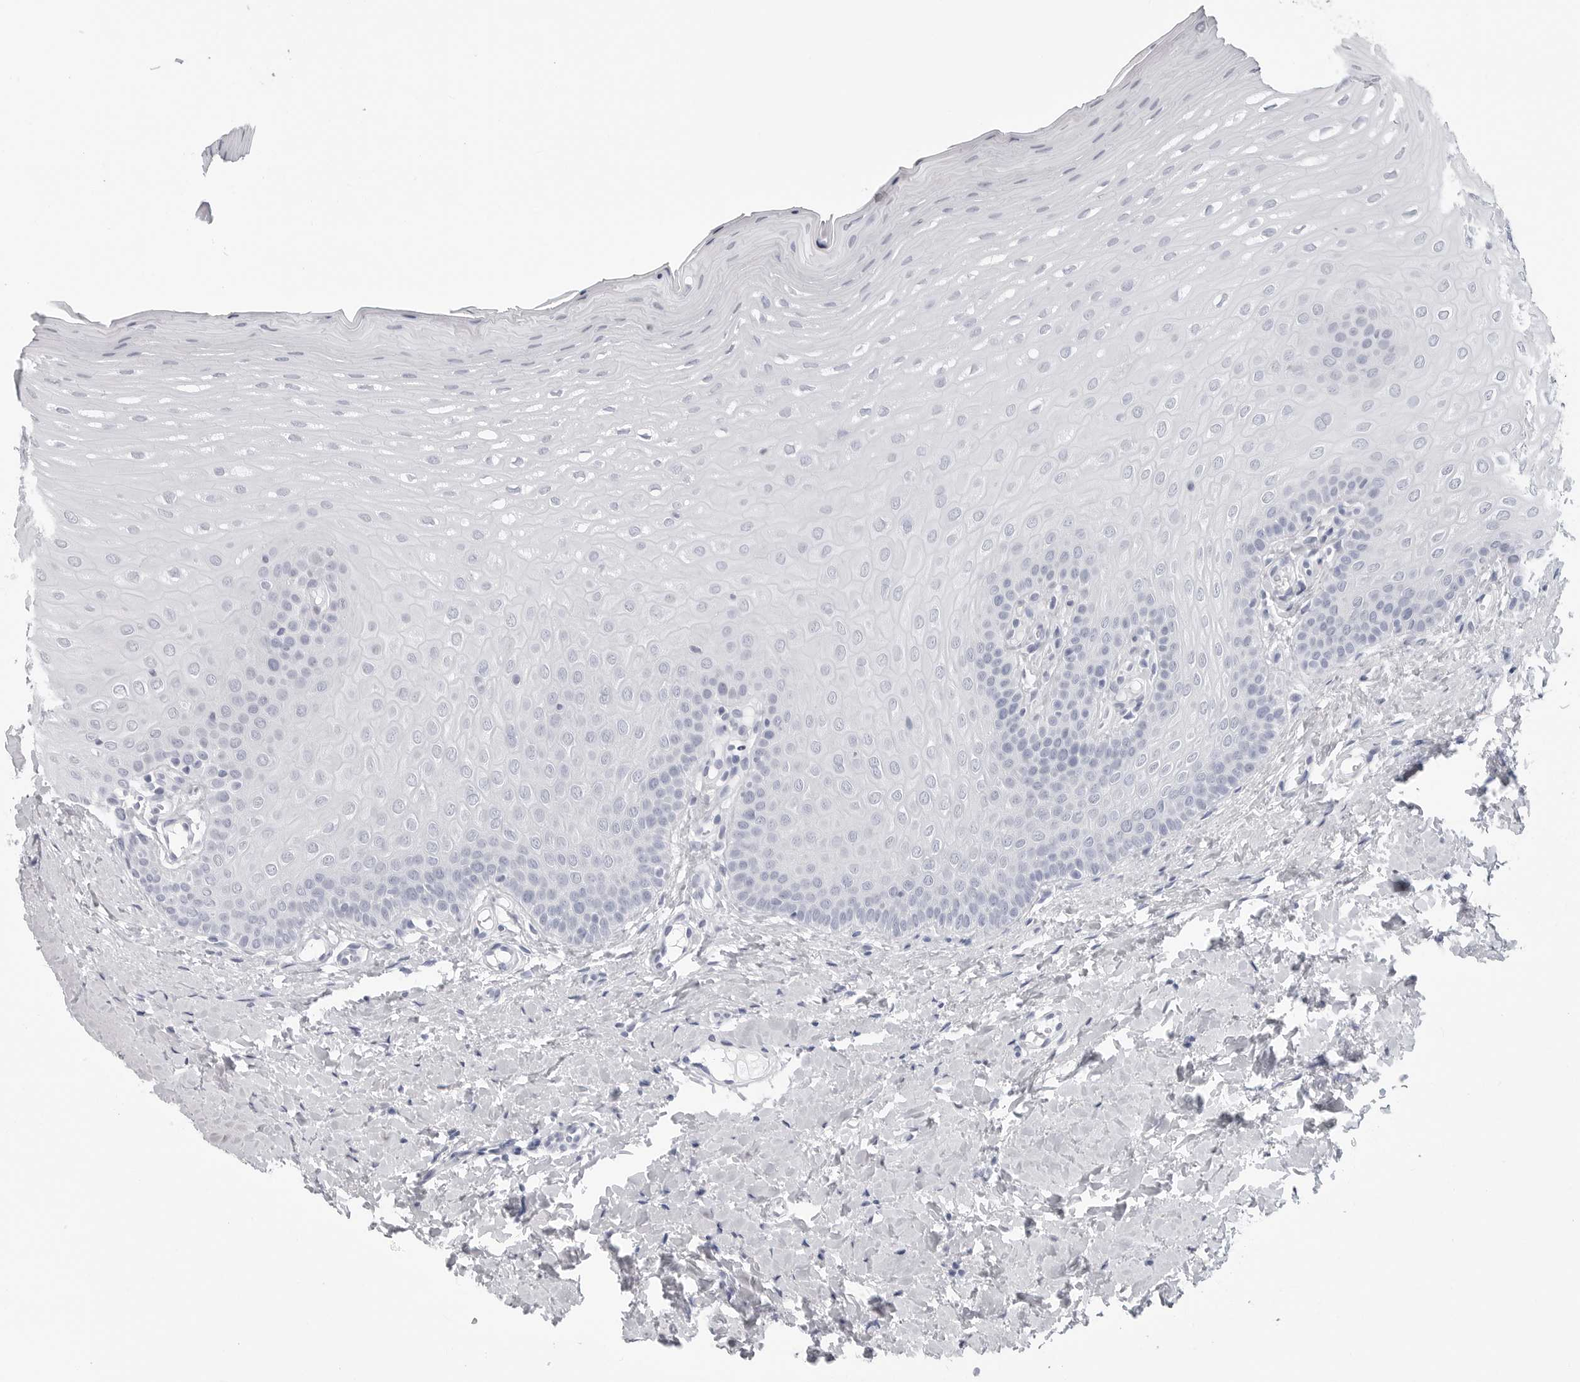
{"staining": {"intensity": "negative", "quantity": "none", "location": "none"}, "tissue": "oral mucosa", "cell_type": "Squamous epithelial cells", "image_type": "normal", "snomed": [{"axis": "morphology", "description": "Normal tissue, NOS"}, {"axis": "topography", "description": "Oral tissue"}], "caption": "Immunohistochemistry of benign human oral mucosa exhibits no expression in squamous epithelial cells. (Stains: DAB immunohistochemistry (IHC) with hematoxylin counter stain, Microscopy: brightfield microscopy at high magnification).", "gene": "CSH1", "patient": {"sex": "female", "age": 39}}